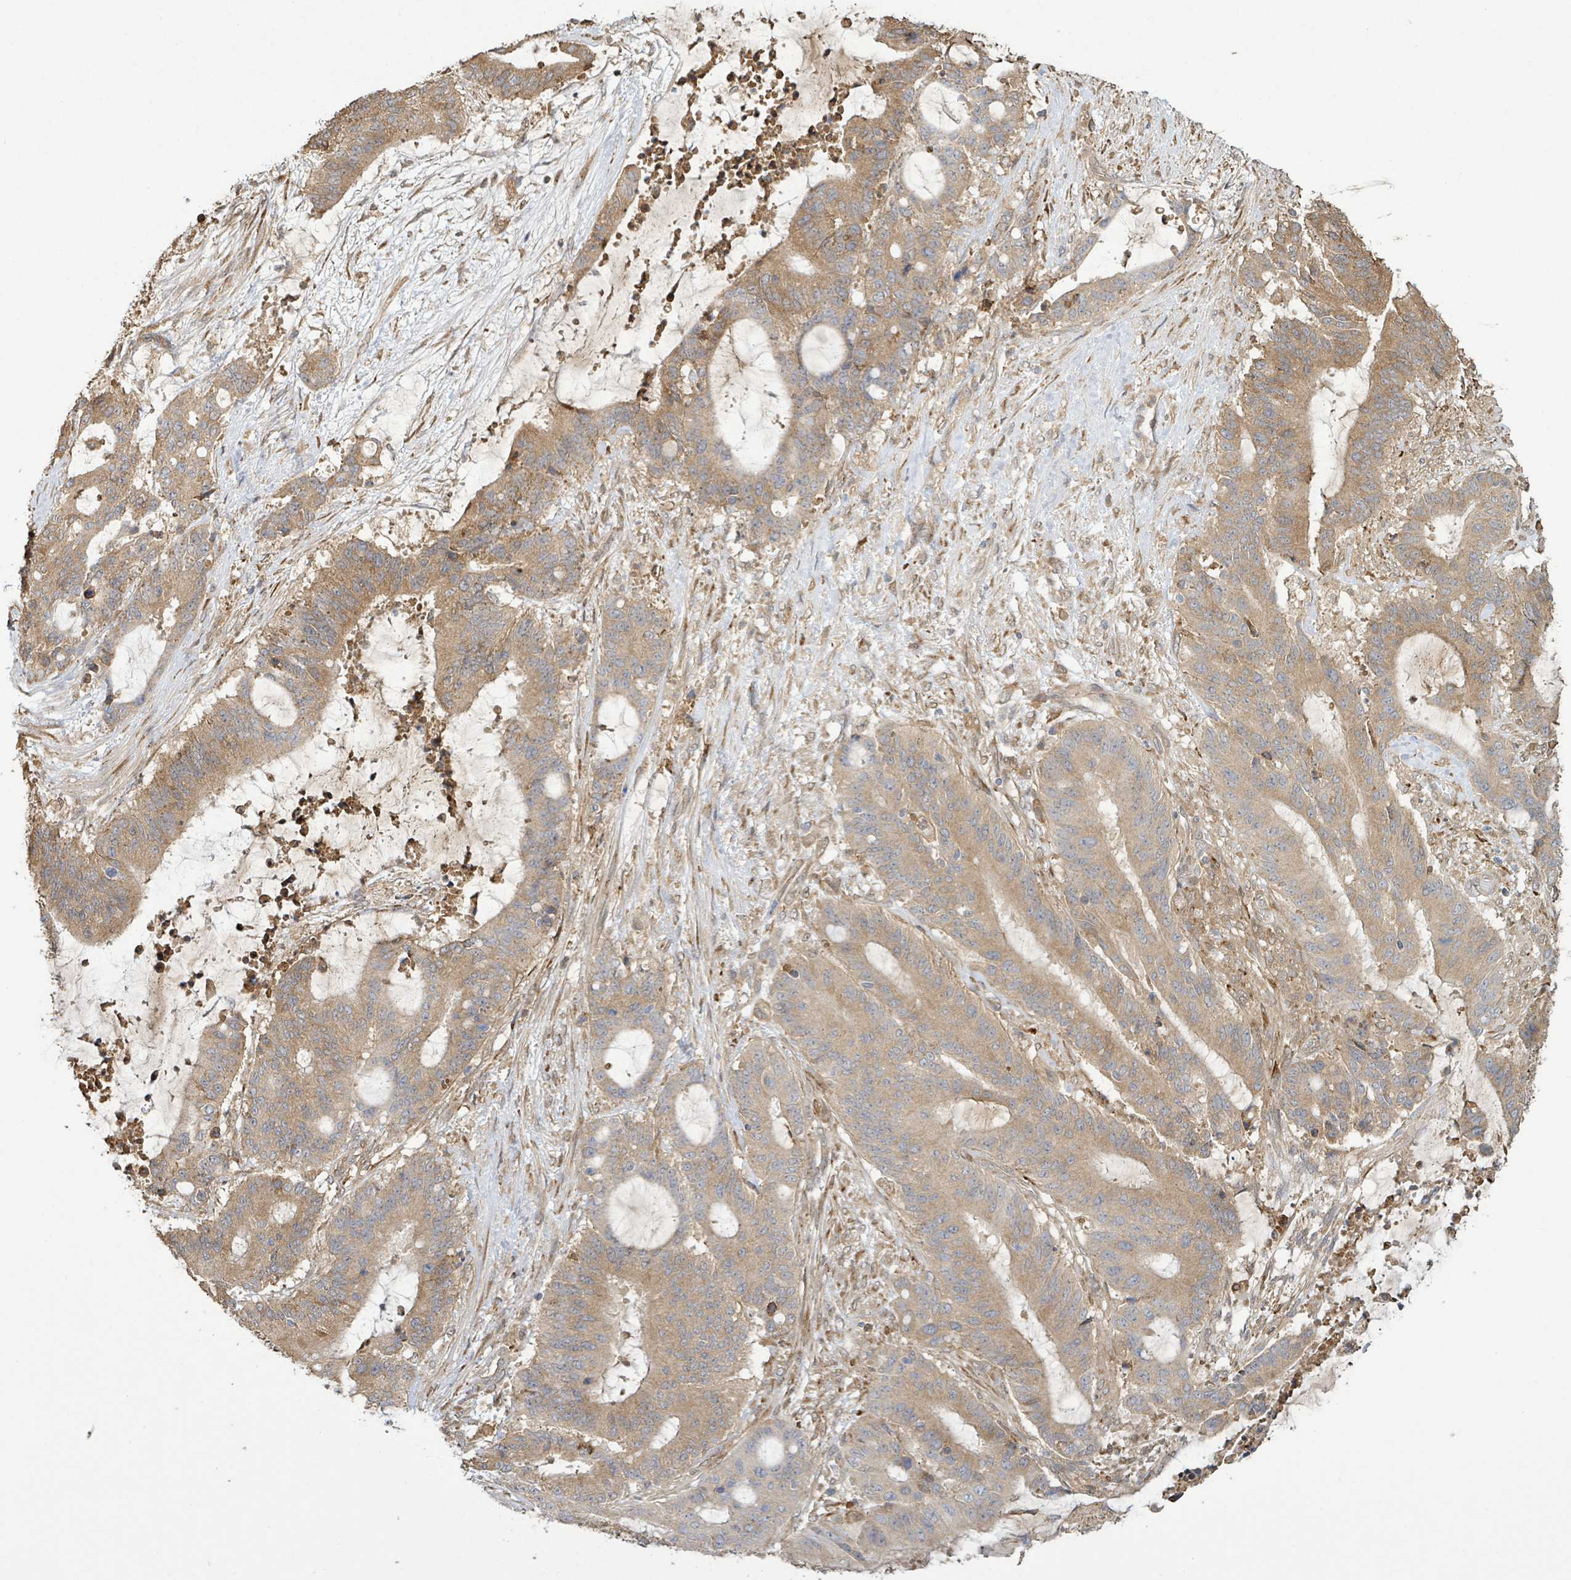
{"staining": {"intensity": "moderate", "quantity": ">75%", "location": "cytoplasmic/membranous"}, "tissue": "liver cancer", "cell_type": "Tumor cells", "image_type": "cancer", "snomed": [{"axis": "morphology", "description": "Normal tissue, NOS"}, {"axis": "morphology", "description": "Cholangiocarcinoma"}, {"axis": "topography", "description": "Liver"}, {"axis": "topography", "description": "Peripheral nerve tissue"}], "caption": "Human liver cholangiocarcinoma stained for a protein (brown) reveals moderate cytoplasmic/membranous positive positivity in approximately >75% of tumor cells.", "gene": "ARPIN", "patient": {"sex": "female", "age": 73}}